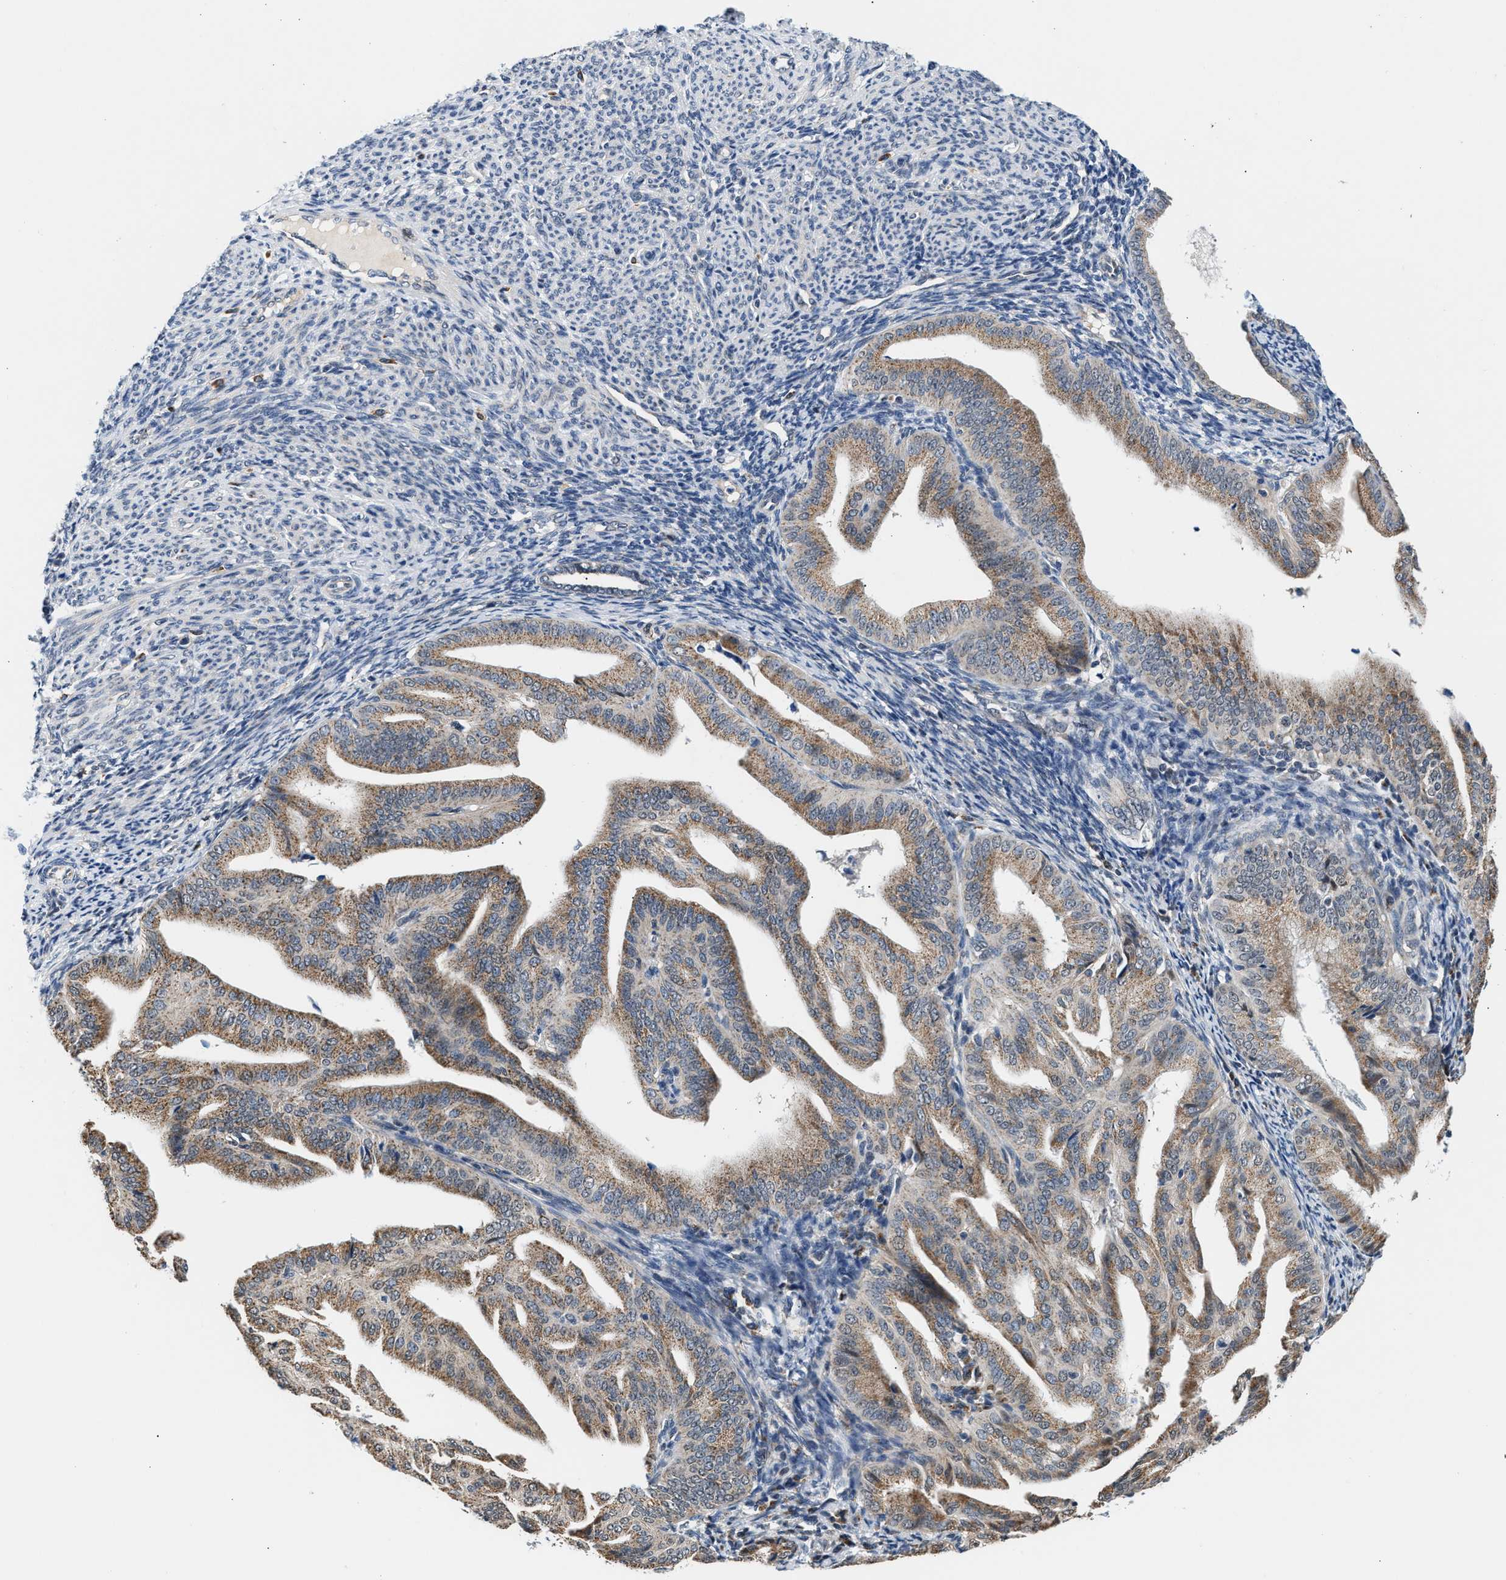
{"staining": {"intensity": "moderate", "quantity": ">75%", "location": "cytoplasmic/membranous"}, "tissue": "endometrial cancer", "cell_type": "Tumor cells", "image_type": "cancer", "snomed": [{"axis": "morphology", "description": "Adenocarcinoma, NOS"}, {"axis": "topography", "description": "Endometrium"}], "caption": "Approximately >75% of tumor cells in adenocarcinoma (endometrial) exhibit moderate cytoplasmic/membranous protein expression as visualized by brown immunohistochemical staining.", "gene": "KCNMB2", "patient": {"sex": "female", "age": 58}}